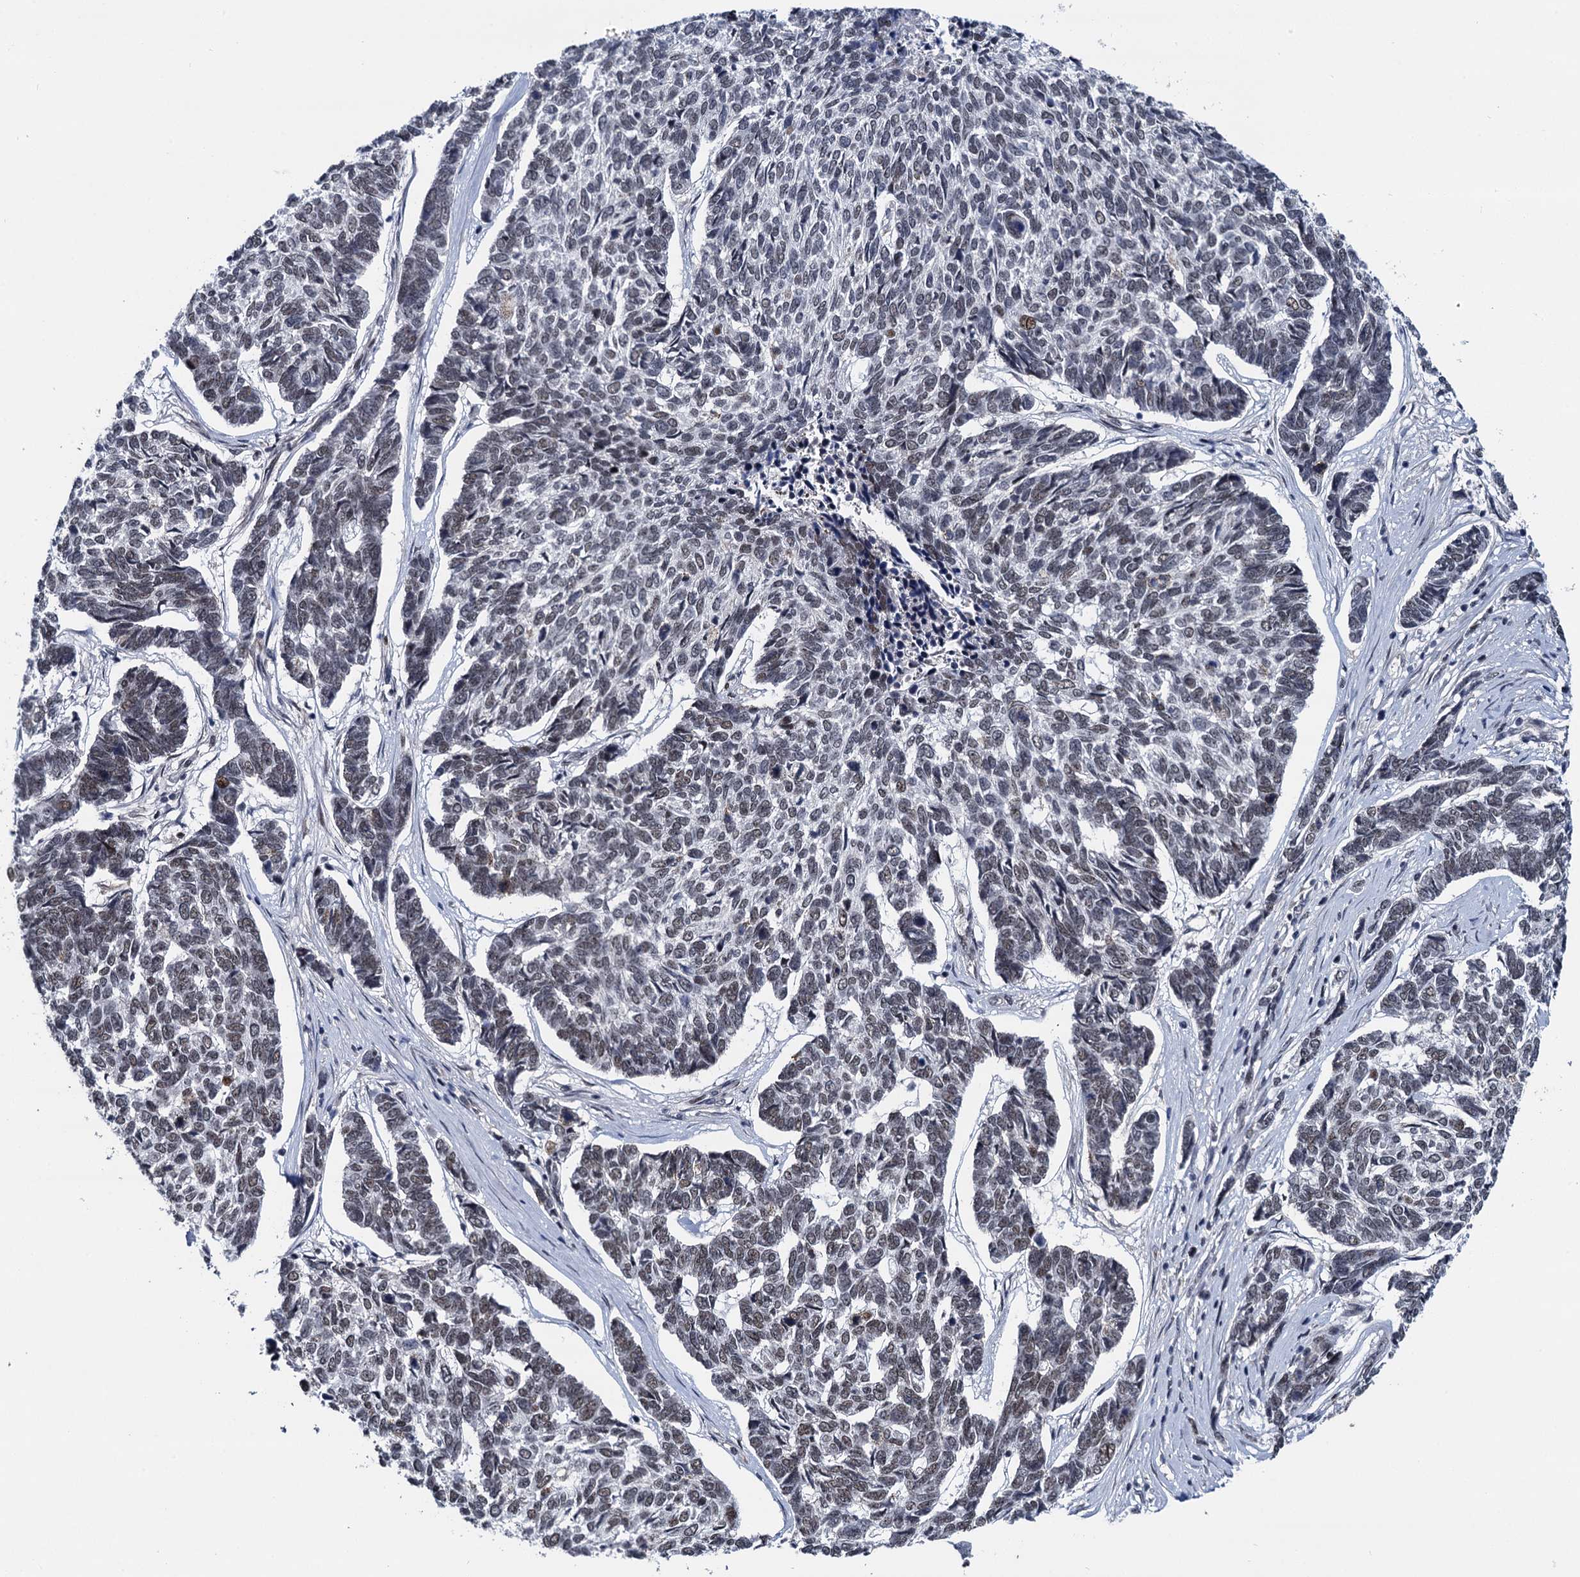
{"staining": {"intensity": "weak", "quantity": "<25%", "location": "nuclear"}, "tissue": "skin cancer", "cell_type": "Tumor cells", "image_type": "cancer", "snomed": [{"axis": "morphology", "description": "Basal cell carcinoma"}, {"axis": "topography", "description": "Skin"}], "caption": "Skin cancer stained for a protein using immunohistochemistry (IHC) reveals no positivity tumor cells.", "gene": "RUFY2", "patient": {"sex": "female", "age": 65}}